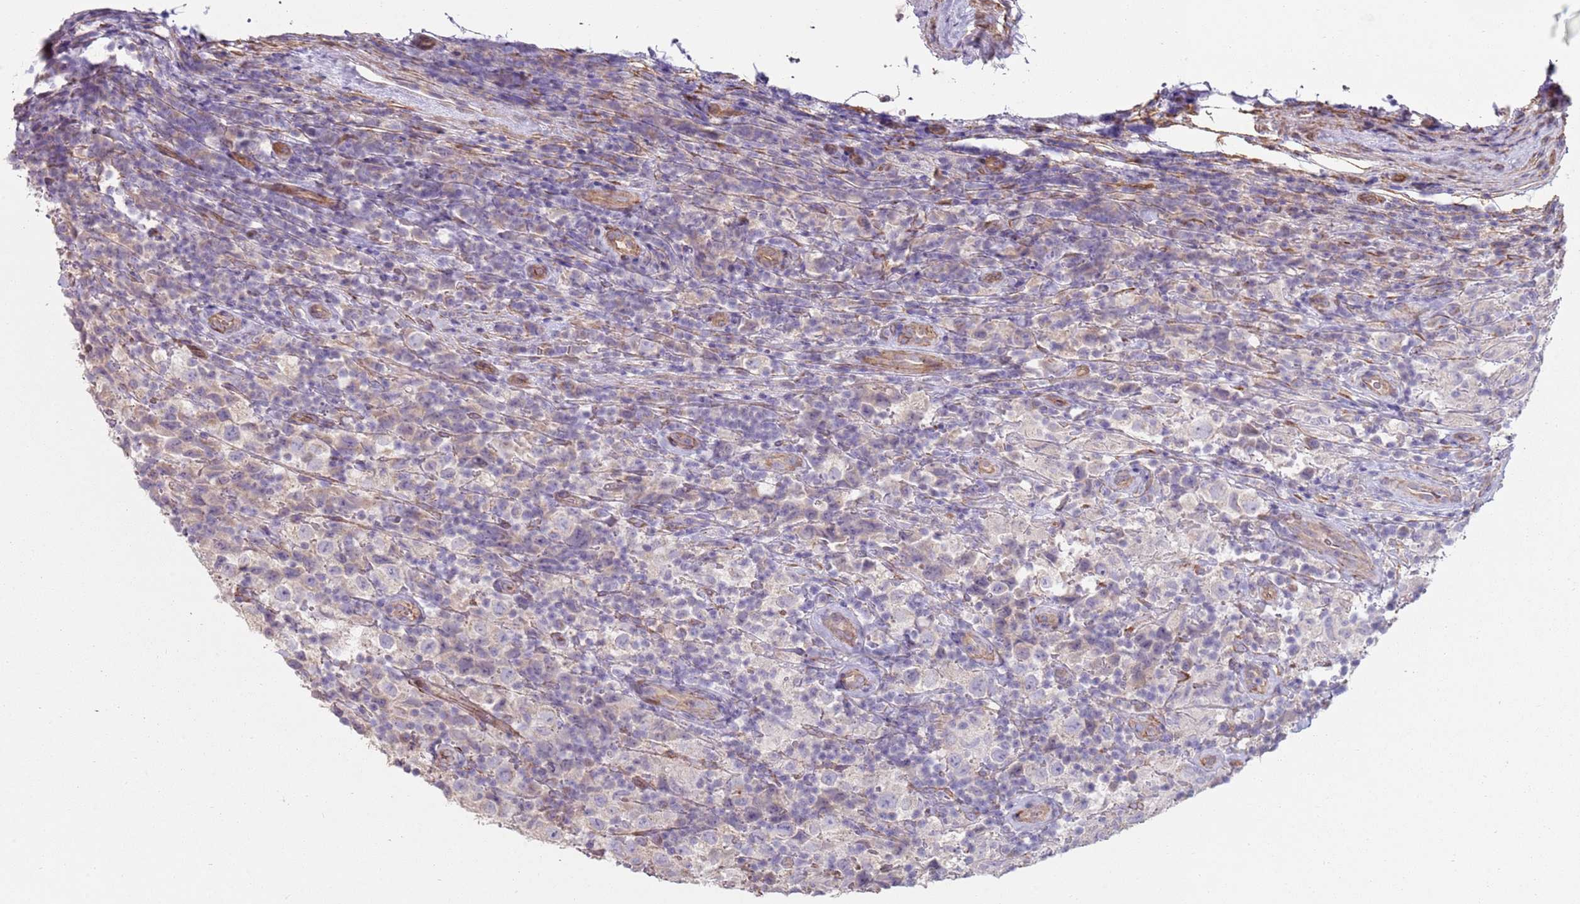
{"staining": {"intensity": "negative", "quantity": "none", "location": "none"}, "tissue": "testis cancer", "cell_type": "Tumor cells", "image_type": "cancer", "snomed": [{"axis": "morphology", "description": "Seminoma, NOS"}, {"axis": "morphology", "description": "Carcinoma, Embryonal, NOS"}, {"axis": "topography", "description": "Testis"}], "caption": "Immunohistochemistry (IHC) micrograph of neoplastic tissue: human testis seminoma stained with DAB reveals no significant protein staining in tumor cells. (Stains: DAB (3,3'-diaminobenzidine) immunohistochemistry with hematoxylin counter stain, Microscopy: brightfield microscopy at high magnification).", "gene": "PHLPP2", "patient": {"sex": "male", "age": 41}}